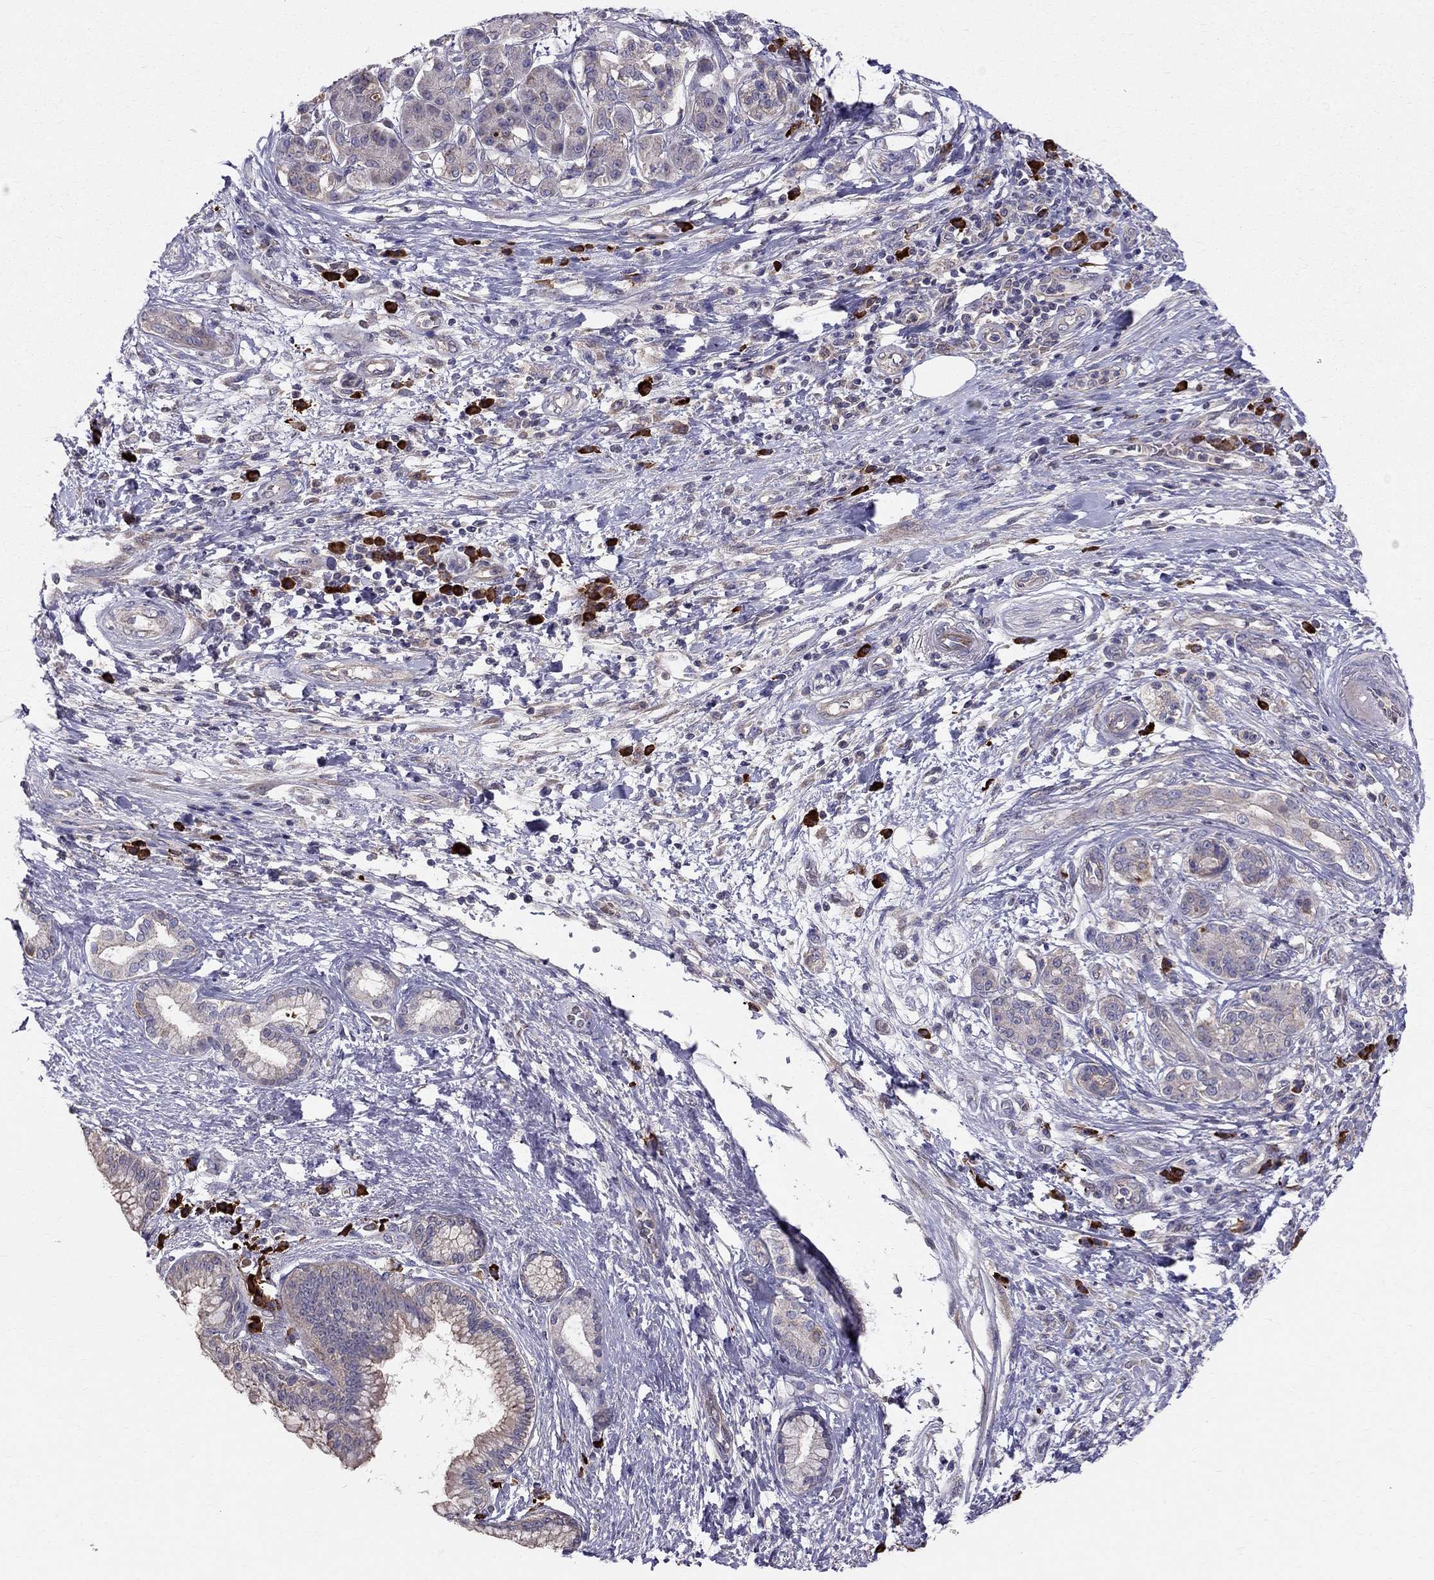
{"staining": {"intensity": "moderate", "quantity": "<25%", "location": "cytoplasmic/membranous"}, "tissue": "pancreatic cancer", "cell_type": "Tumor cells", "image_type": "cancer", "snomed": [{"axis": "morphology", "description": "Adenocarcinoma, NOS"}, {"axis": "topography", "description": "Pancreas"}], "caption": "Immunohistochemistry (IHC) of pancreatic cancer (adenocarcinoma) exhibits low levels of moderate cytoplasmic/membranous staining in approximately <25% of tumor cells. The staining is performed using DAB brown chromogen to label protein expression. The nuclei are counter-stained blue using hematoxylin.", "gene": "PIK3CG", "patient": {"sex": "female", "age": 73}}